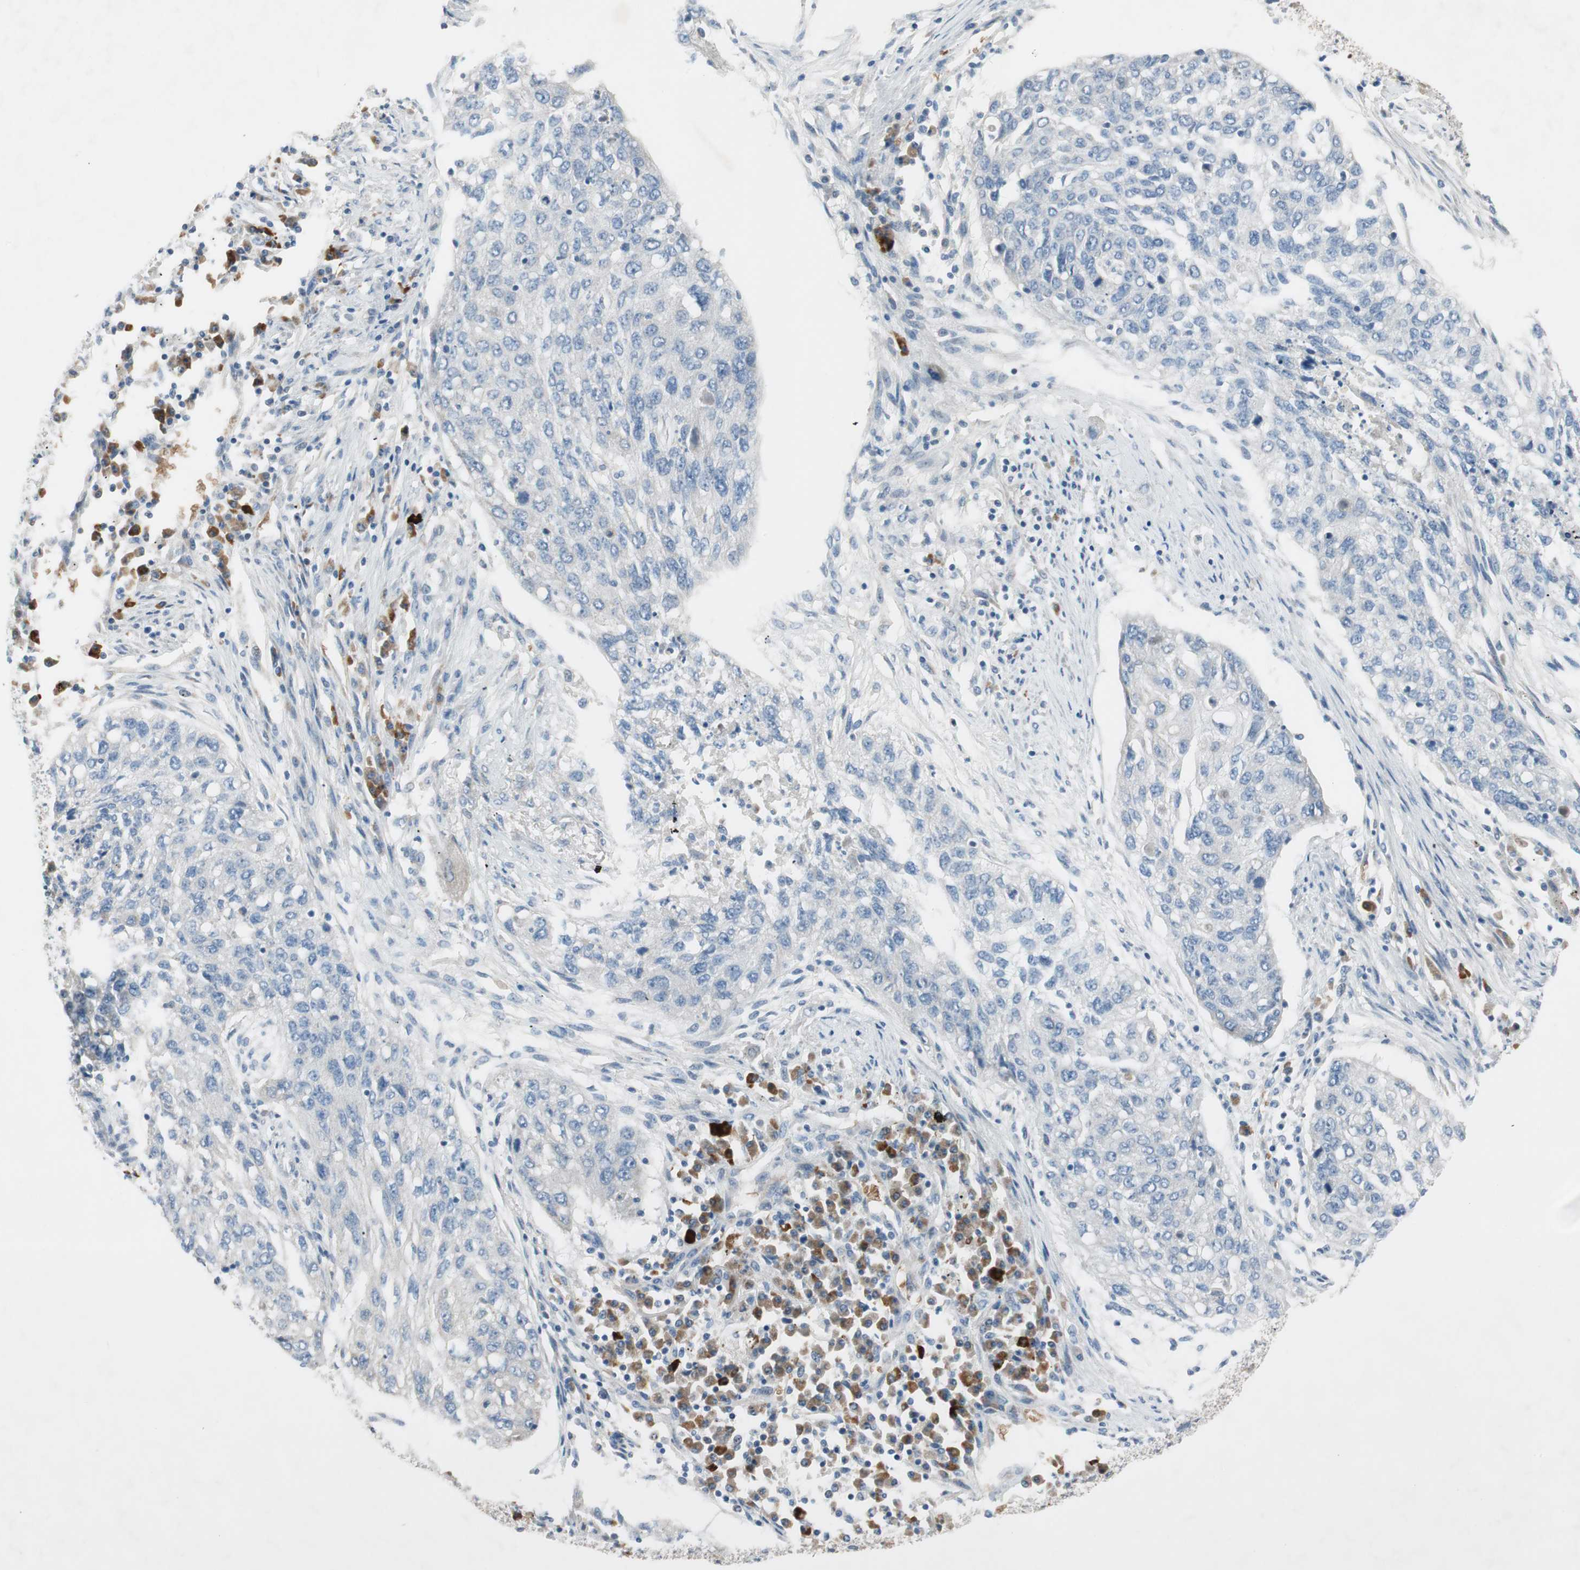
{"staining": {"intensity": "negative", "quantity": "none", "location": "none"}, "tissue": "lung cancer", "cell_type": "Tumor cells", "image_type": "cancer", "snomed": [{"axis": "morphology", "description": "Squamous cell carcinoma, NOS"}, {"axis": "topography", "description": "Lung"}], "caption": "This is an immunohistochemistry image of human squamous cell carcinoma (lung). There is no expression in tumor cells.", "gene": "GYPC", "patient": {"sex": "female", "age": 63}}